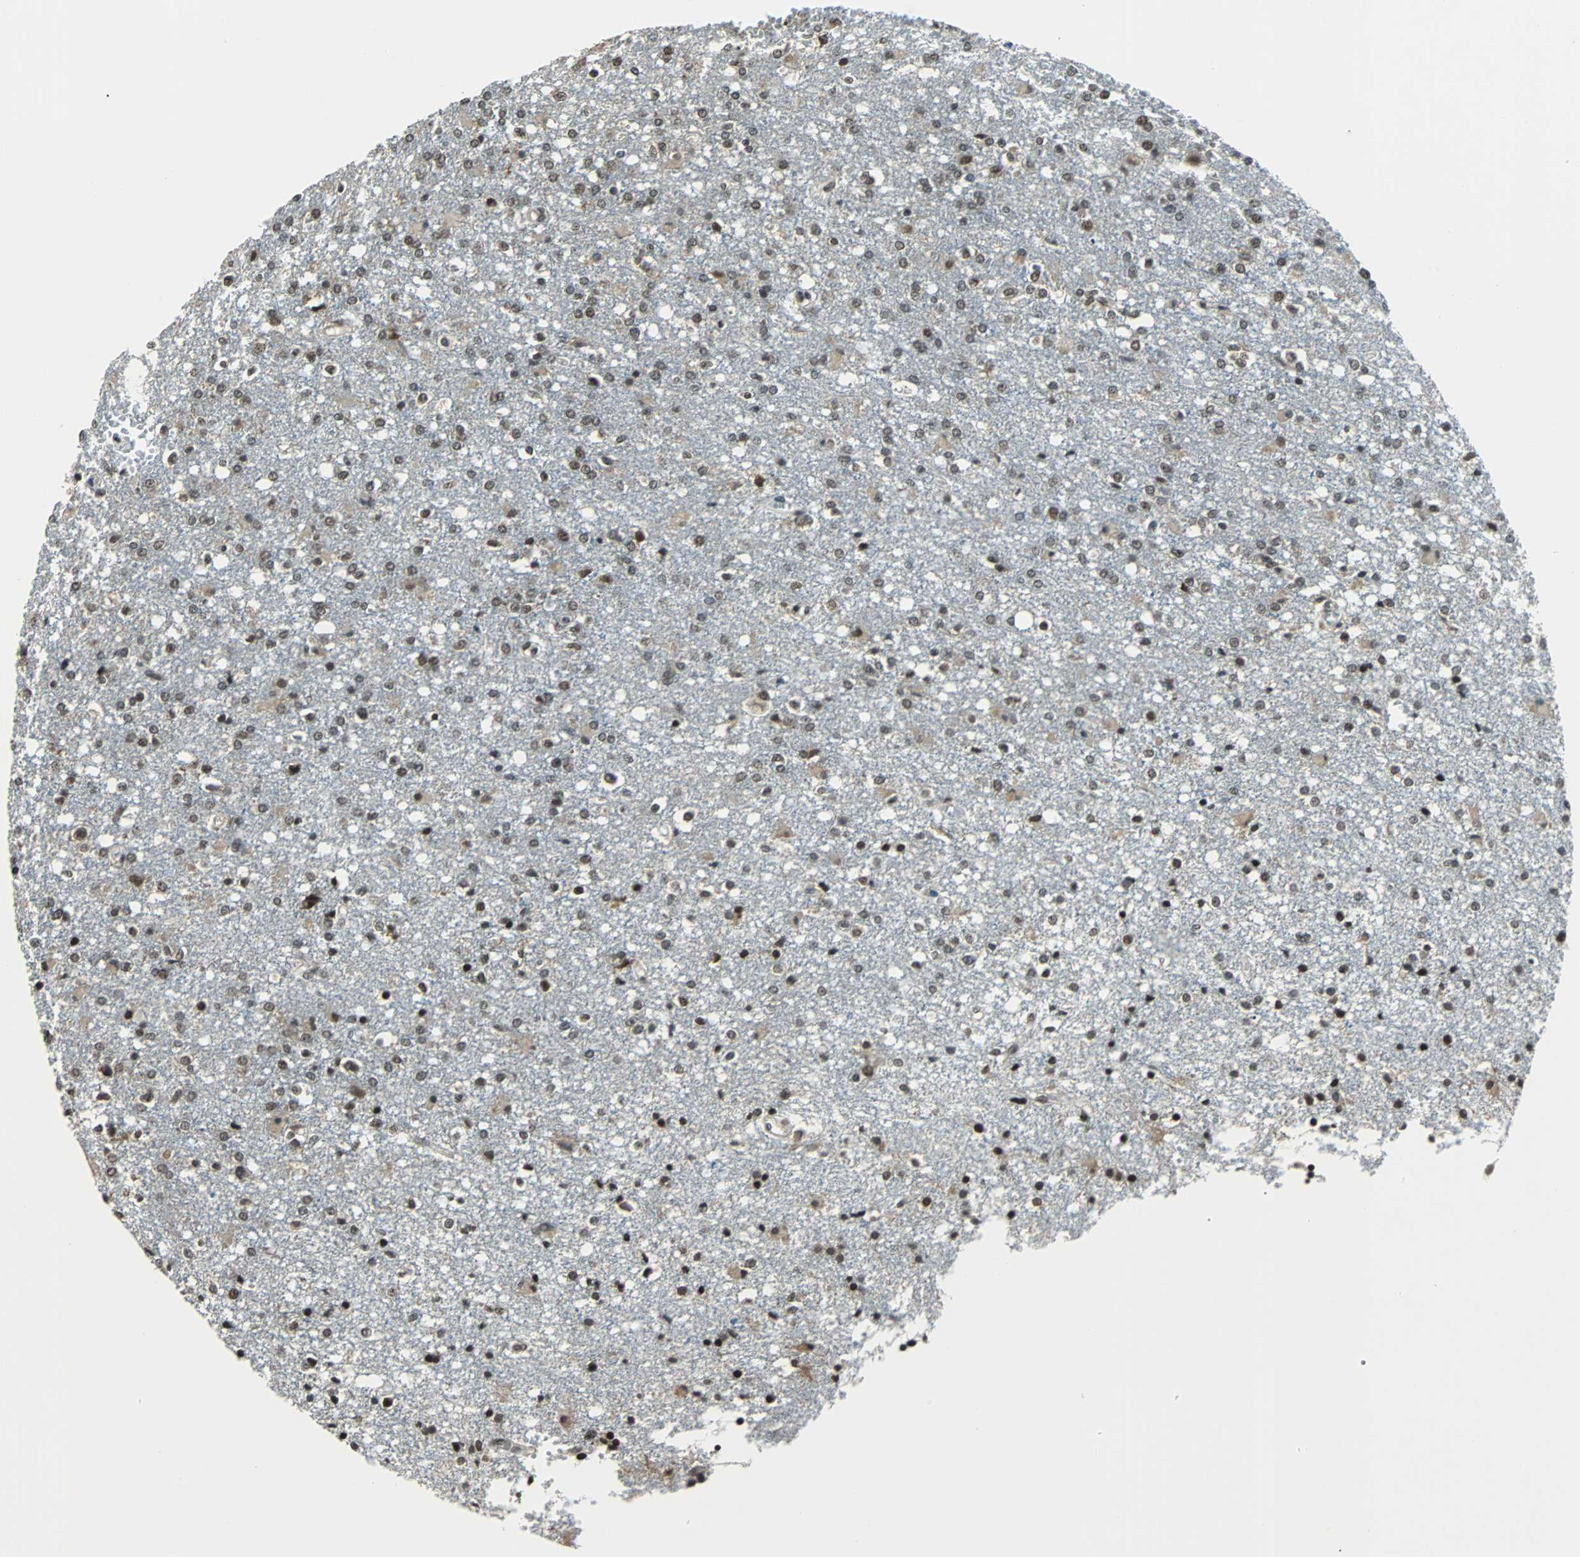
{"staining": {"intensity": "moderate", "quantity": ">75%", "location": "nuclear"}, "tissue": "glioma", "cell_type": "Tumor cells", "image_type": "cancer", "snomed": [{"axis": "morphology", "description": "Glioma, malignant, High grade"}, {"axis": "topography", "description": "Cerebral cortex"}], "caption": "An image of human glioma stained for a protein reveals moderate nuclear brown staining in tumor cells. (brown staining indicates protein expression, while blue staining denotes nuclei).", "gene": "REST", "patient": {"sex": "male", "age": 76}}